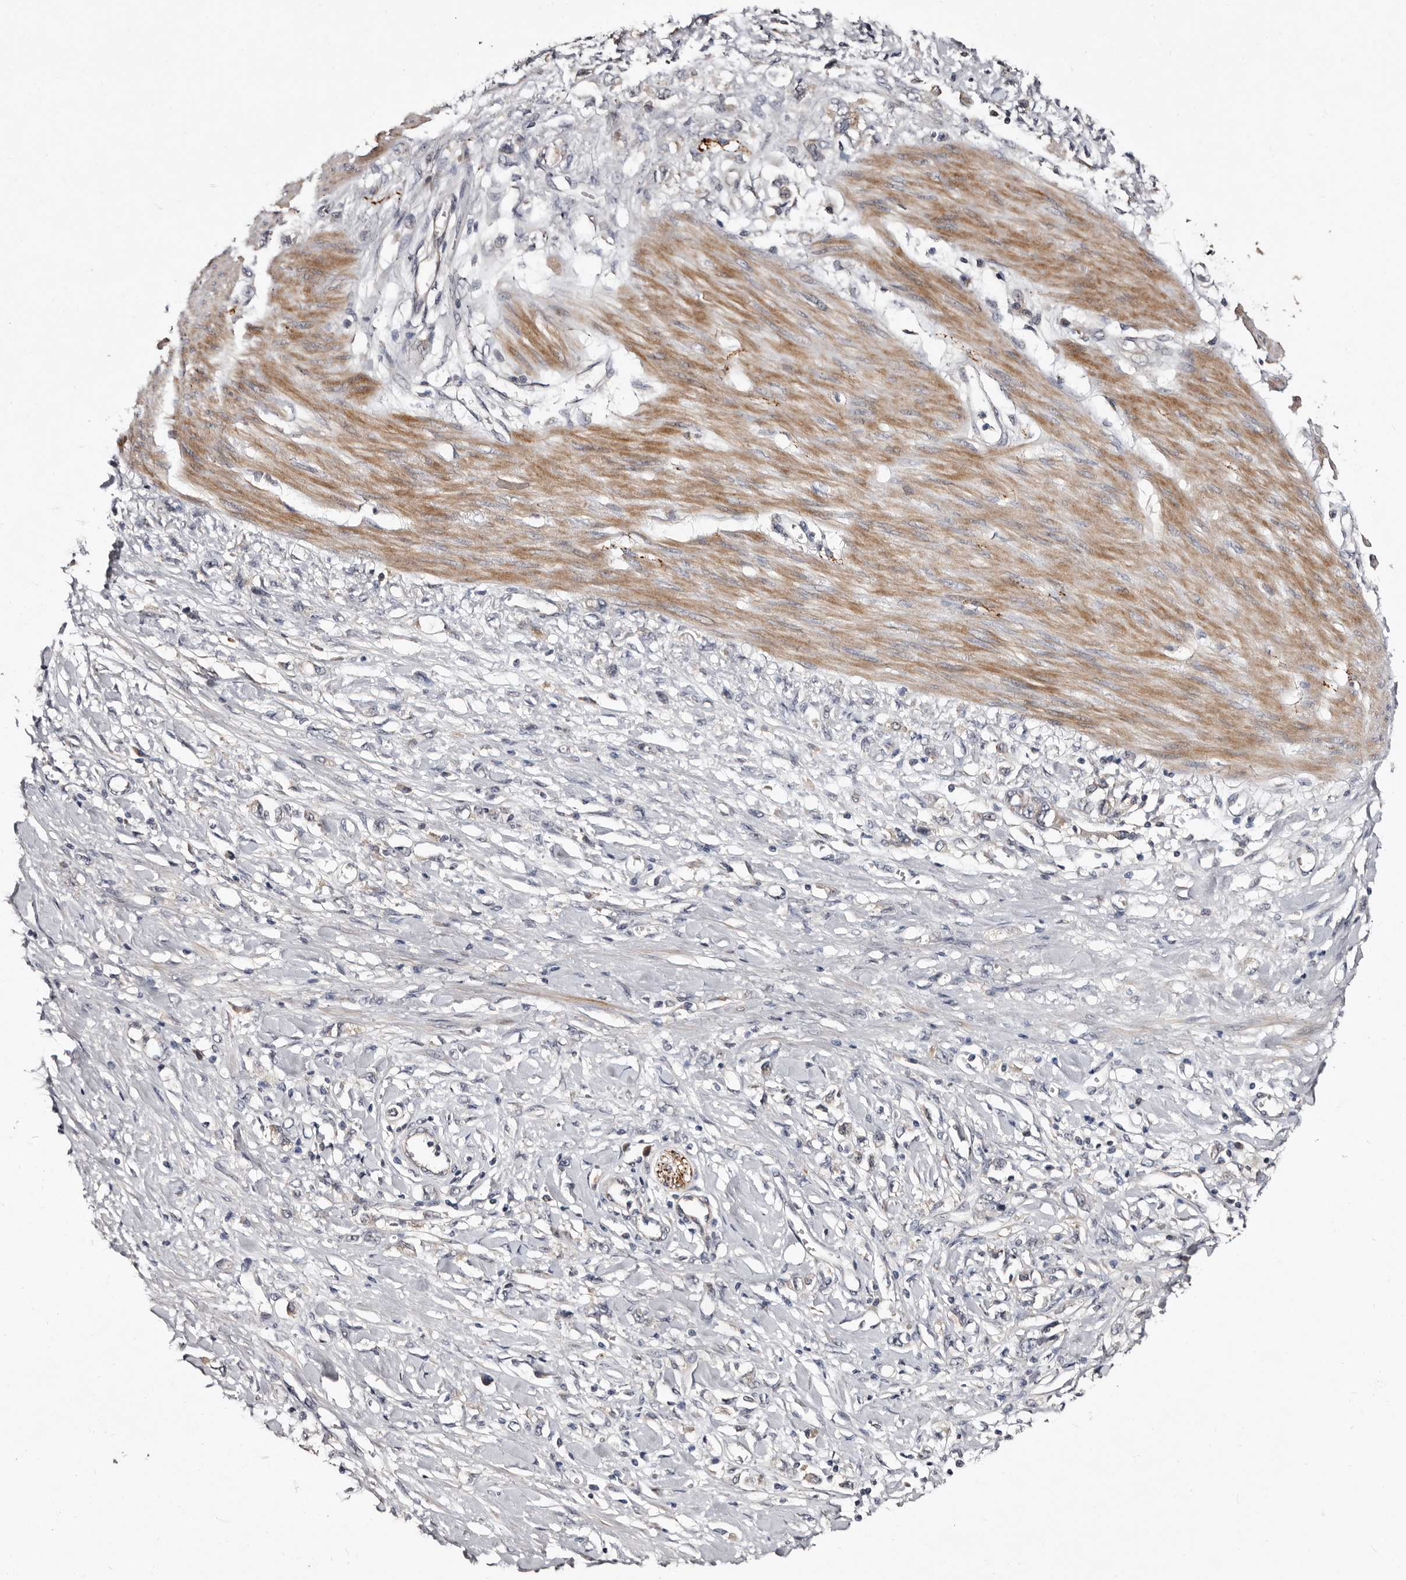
{"staining": {"intensity": "negative", "quantity": "none", "location": "none"}, "tissue": "stomach cancer", "cell_type": "Tumor cells", "image_type": "cancer", "snomed": [{"axis": "morphology", "description": "Adenocarcinoma, NOS"}, {"axis": "topography", "description": "Stomach"}], "caption": "IHC micrograph of neoplastic tissue: human stomach cancer (adenocarcinoma) stained with DAB displays no significant protein positivity in tumor cells. (Brightfield microscopy of DAB immunohistochemistry (IHC) at high magnification).", "gene": "LANCL2", "patient": {"sex": "female", "age": 76}}